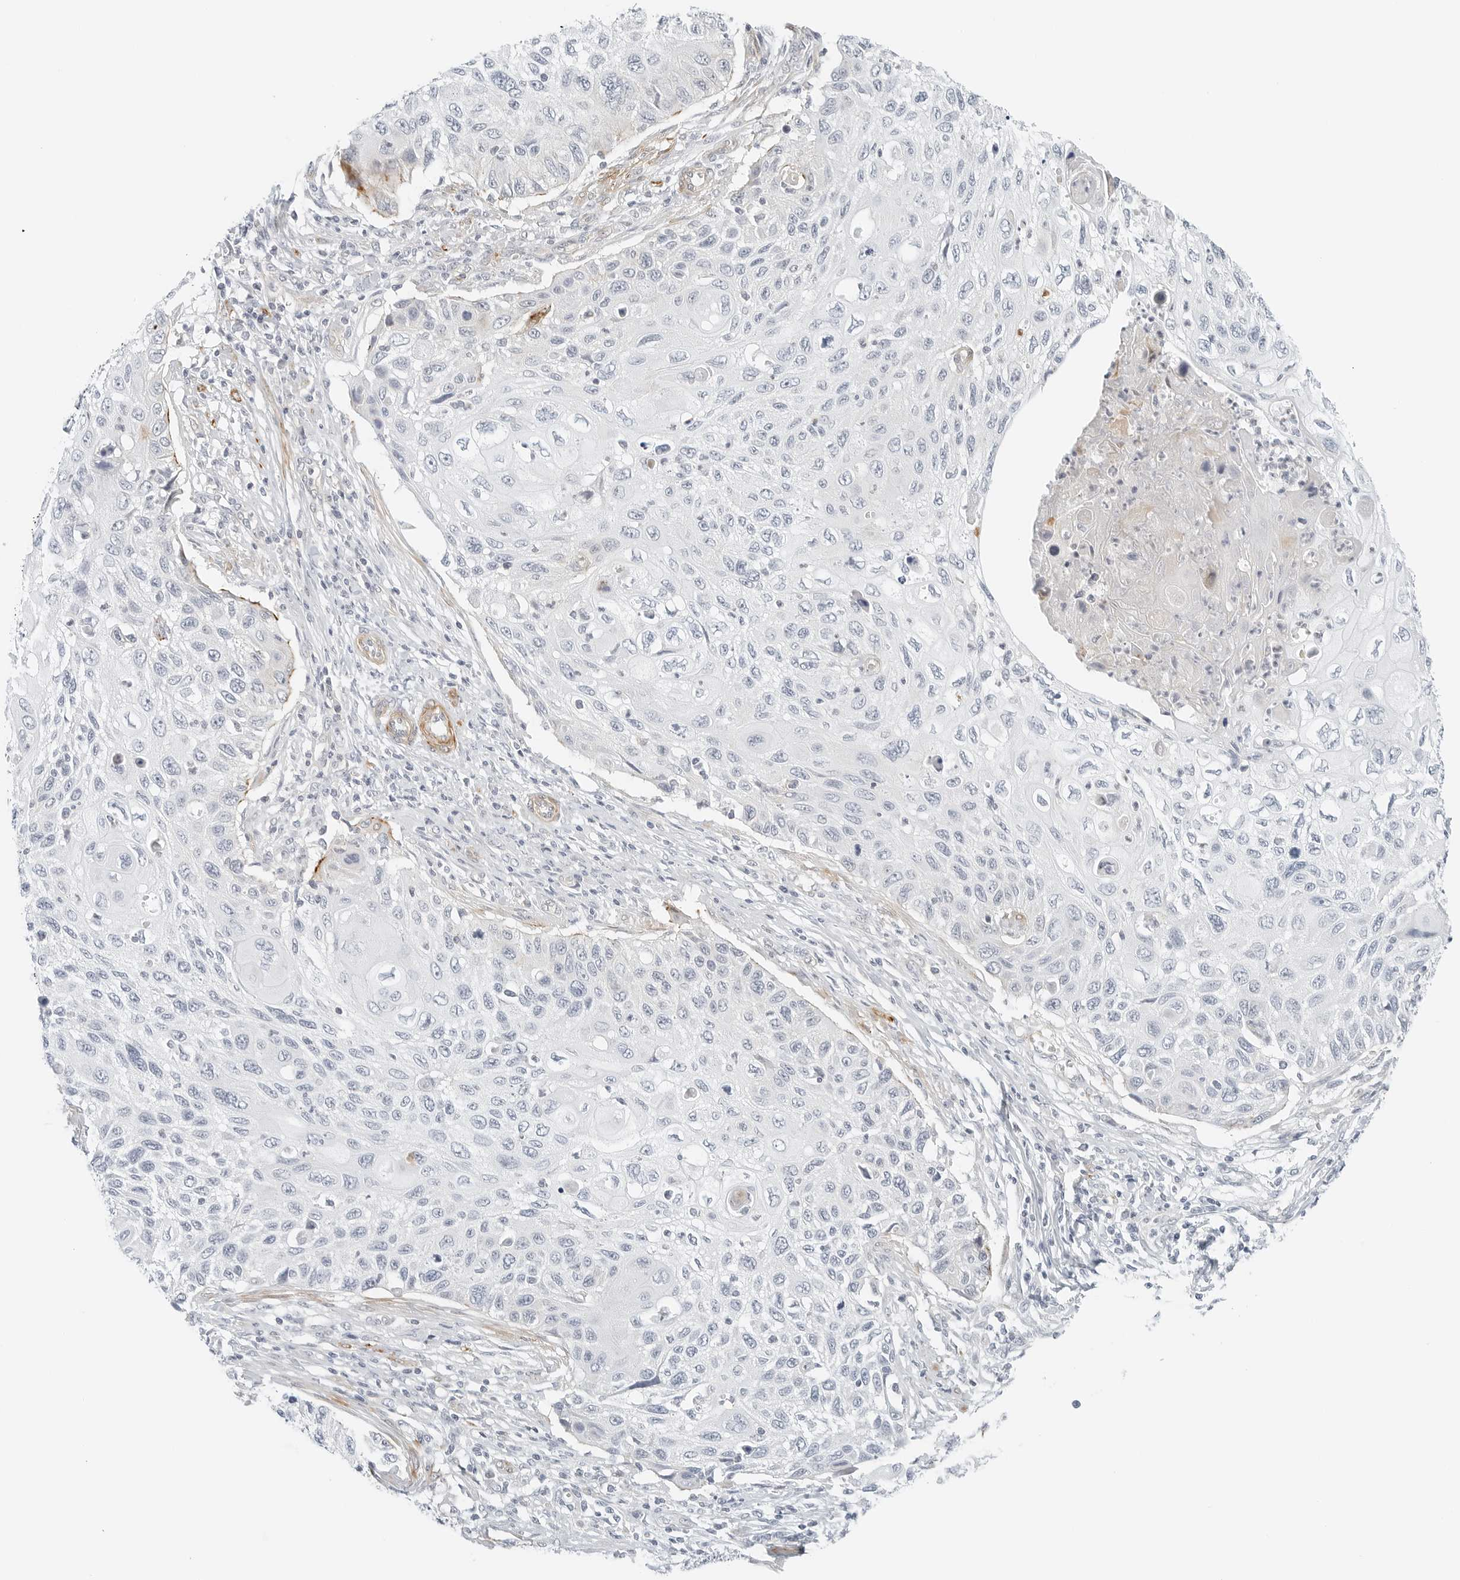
{"staining": {"intensity": "negative", "quantity": "none", "location": "none"}, "tissue": "cervical cancer", "cell_type": "Tumor cells", "image_type": "cancer", "snomed": [{"axis": "morphology", "description": "Squamous cell carcinoma, NOS"}, {"axis": "topography", "description": "Cervix"}], "caption": "IHC photomicrograph of human cervical cancer stained for a protein (brown), which reveals no positivity in tumor cells.", "gene": "IQCC", "patient": {"sex": "female", "age": 70}}